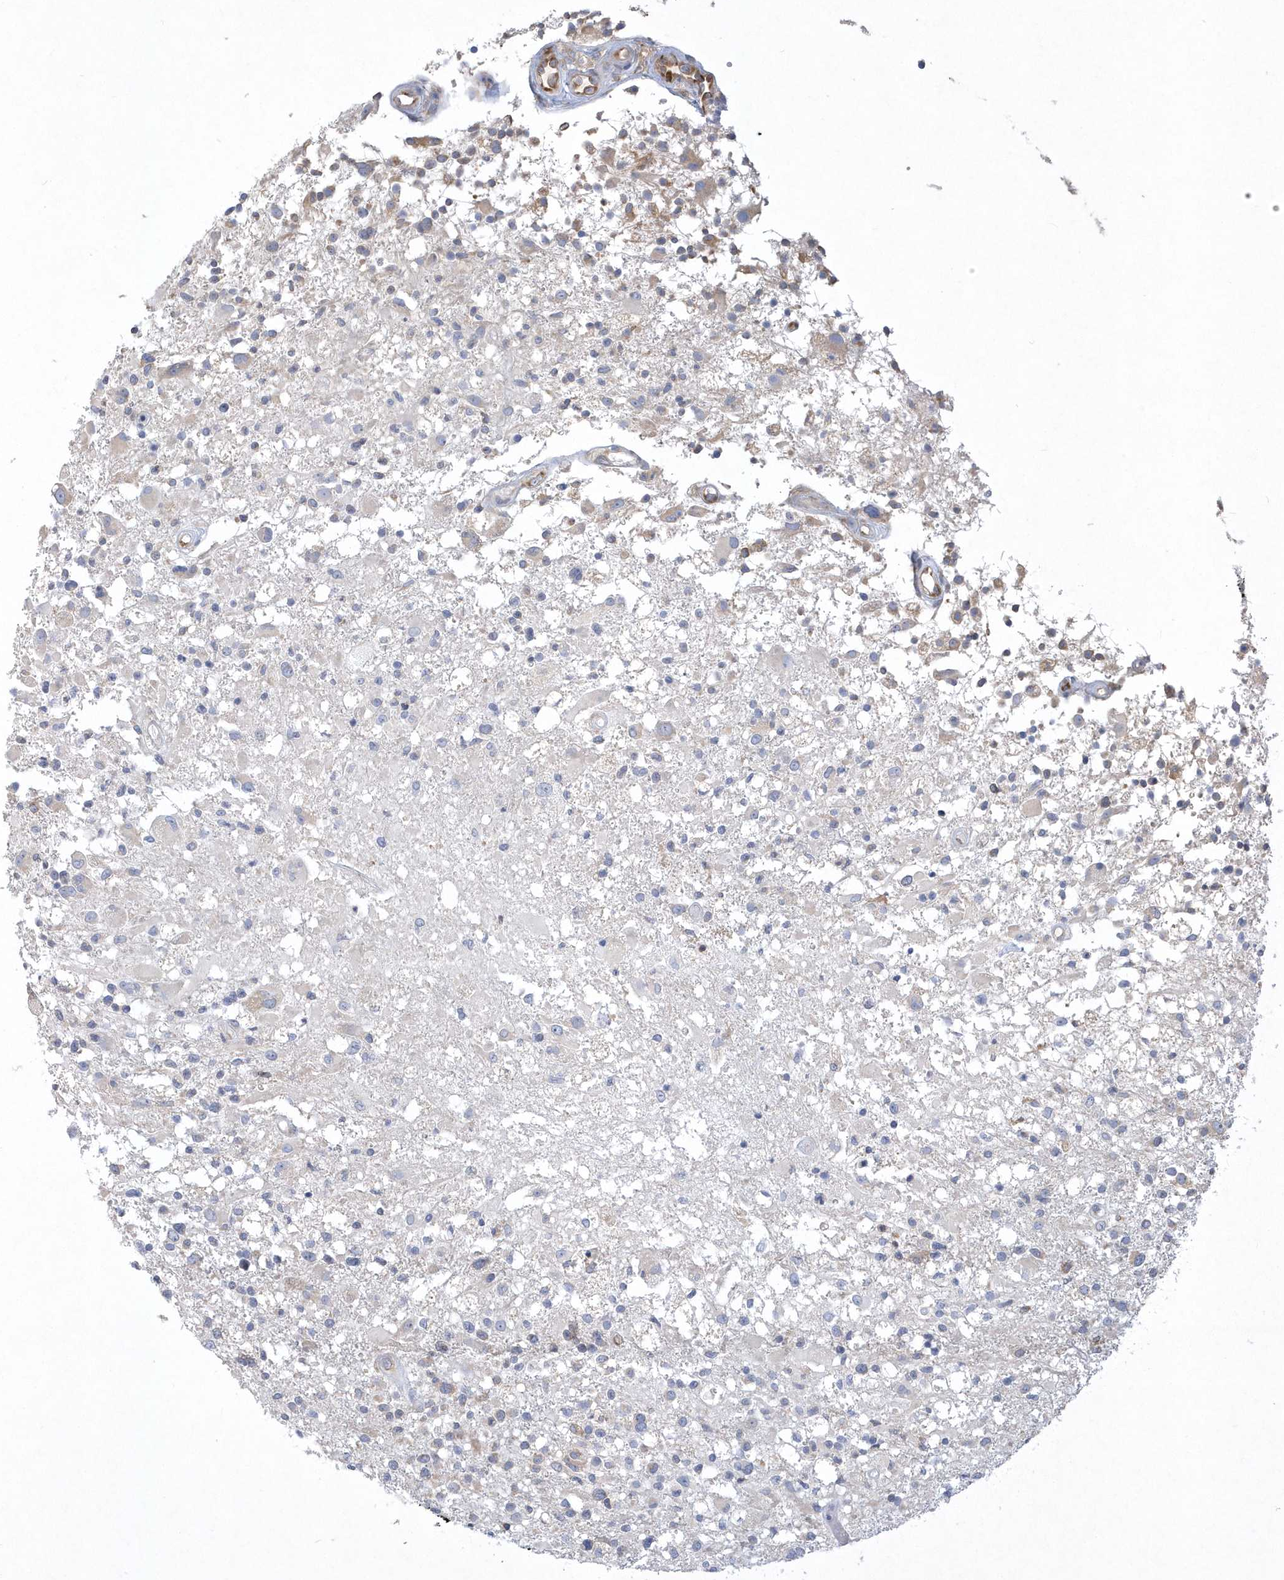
{"staining": {"intensity": "weak", "quantity": "<25%", "location": "cytoplasmic/membranous"}, "tissue": "glioma", "cell_type": "Tumor cells", "image_type": "cancer", "snomed": [{"axis": "morphology", "description": "Glioma, malignant, High grade"}, {"axis": "morphology", "description": "Glioblastoma, NOS"}, {"axis": "topography", "description": "Brain"}], "caption": "IHC photomicrograph of neoplastic tissue: glioma stained with DAB reveals no significant protein positivity in tumor cells.", "gene": "DGAT1", "patient": {"sex": "male", "age": 60}}